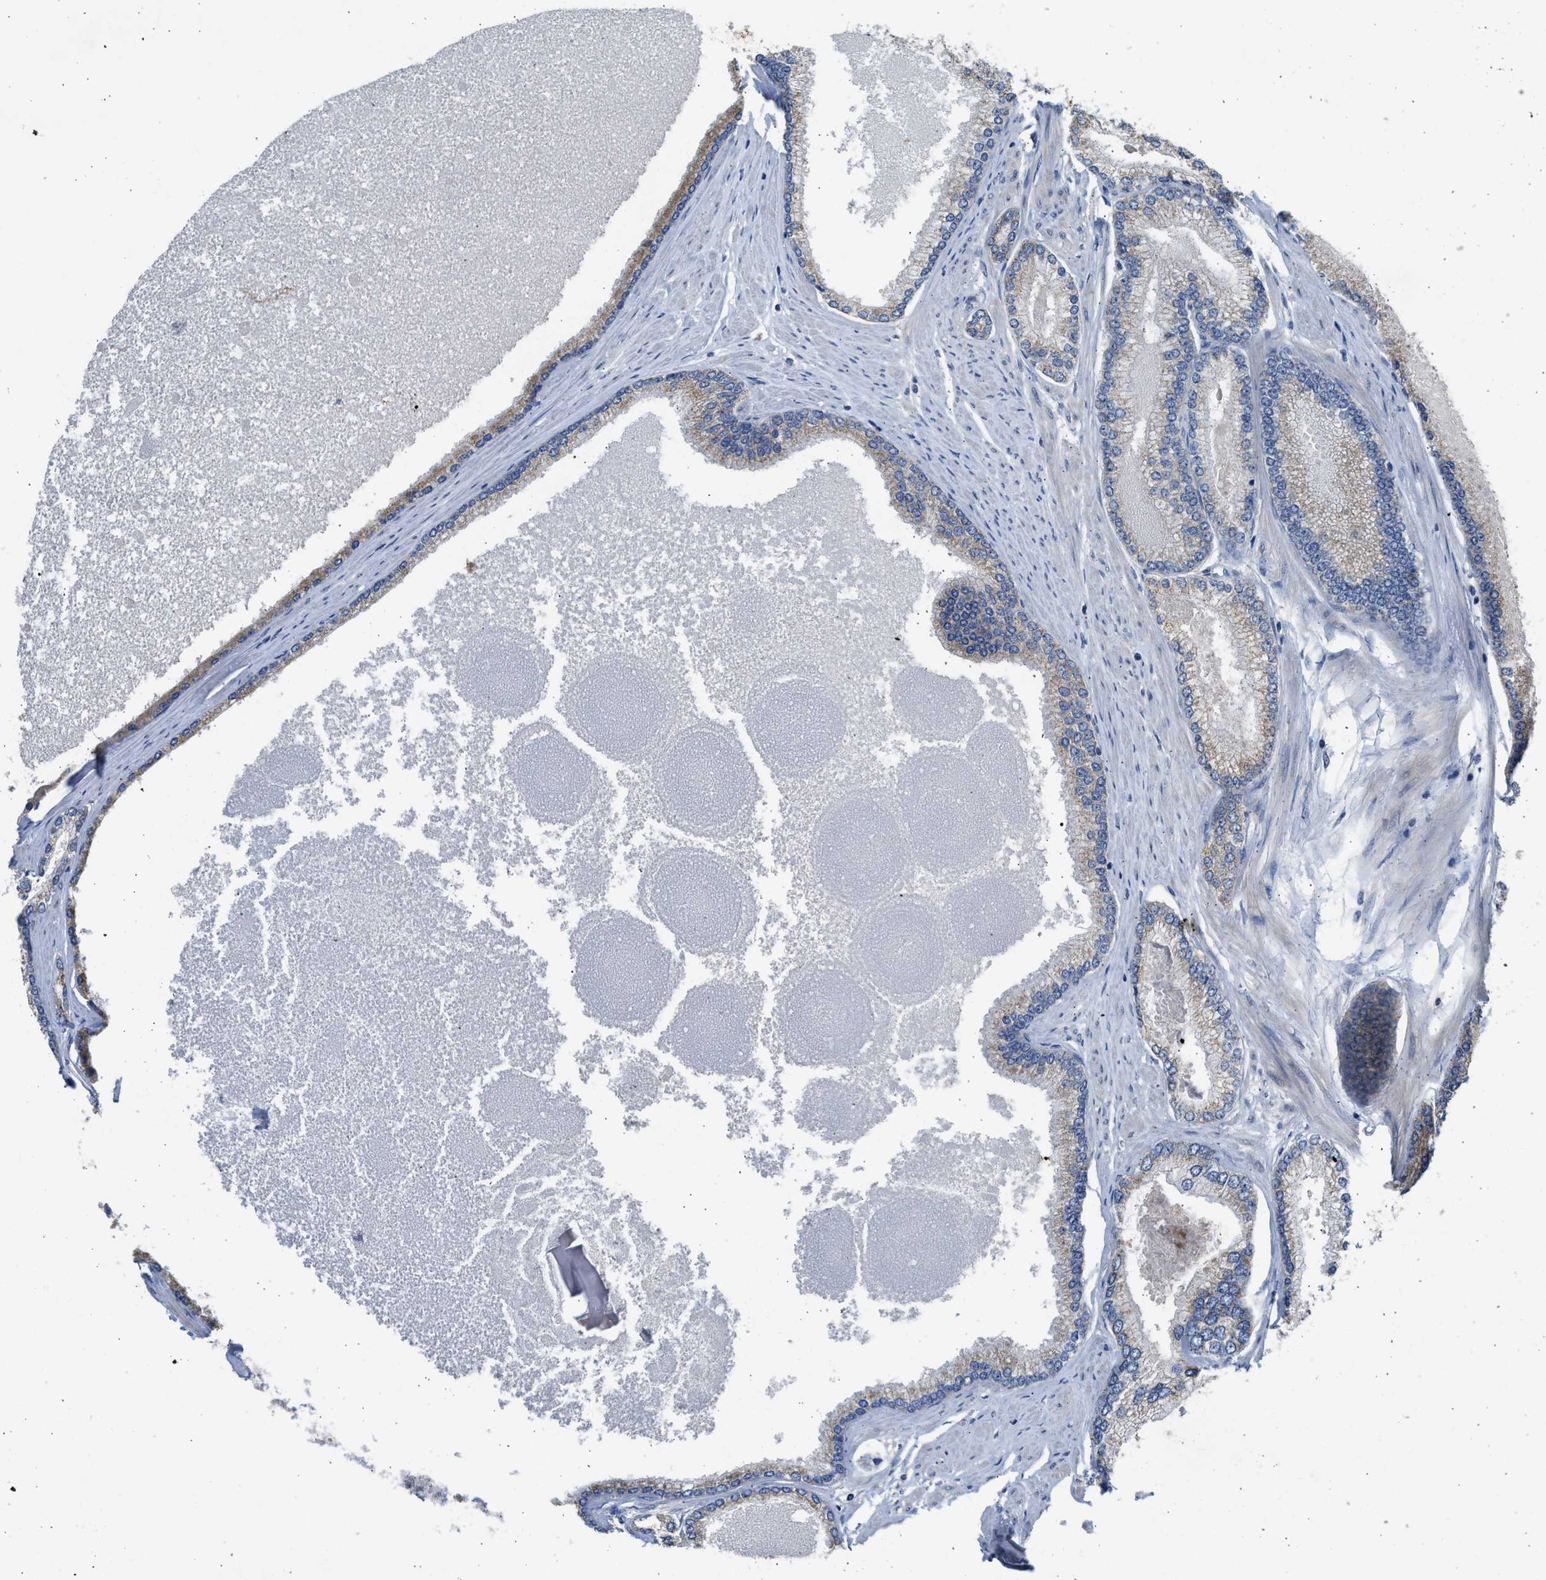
{"staining": {"intensity": "weak", "quantity": ">75%", "location": "cytoplasmic/membranous"}, "tissue": "prostate cancer", "cell_type": "Tumor cells", "image_type": "cancer", "snomed": [{"axis": "morphology", "description": "Adenocarcinoma, High grade"}, {"axis": "topography", "description": "Prostate"}], "caption": "This is an image of immunohistochemistry staining of prostate cancer, which shows weak positivity in the cytoplasmic/membranous of tumor cells.", "gene": "CYP1A1", "patient": {"sex": "male", "age": 61}}